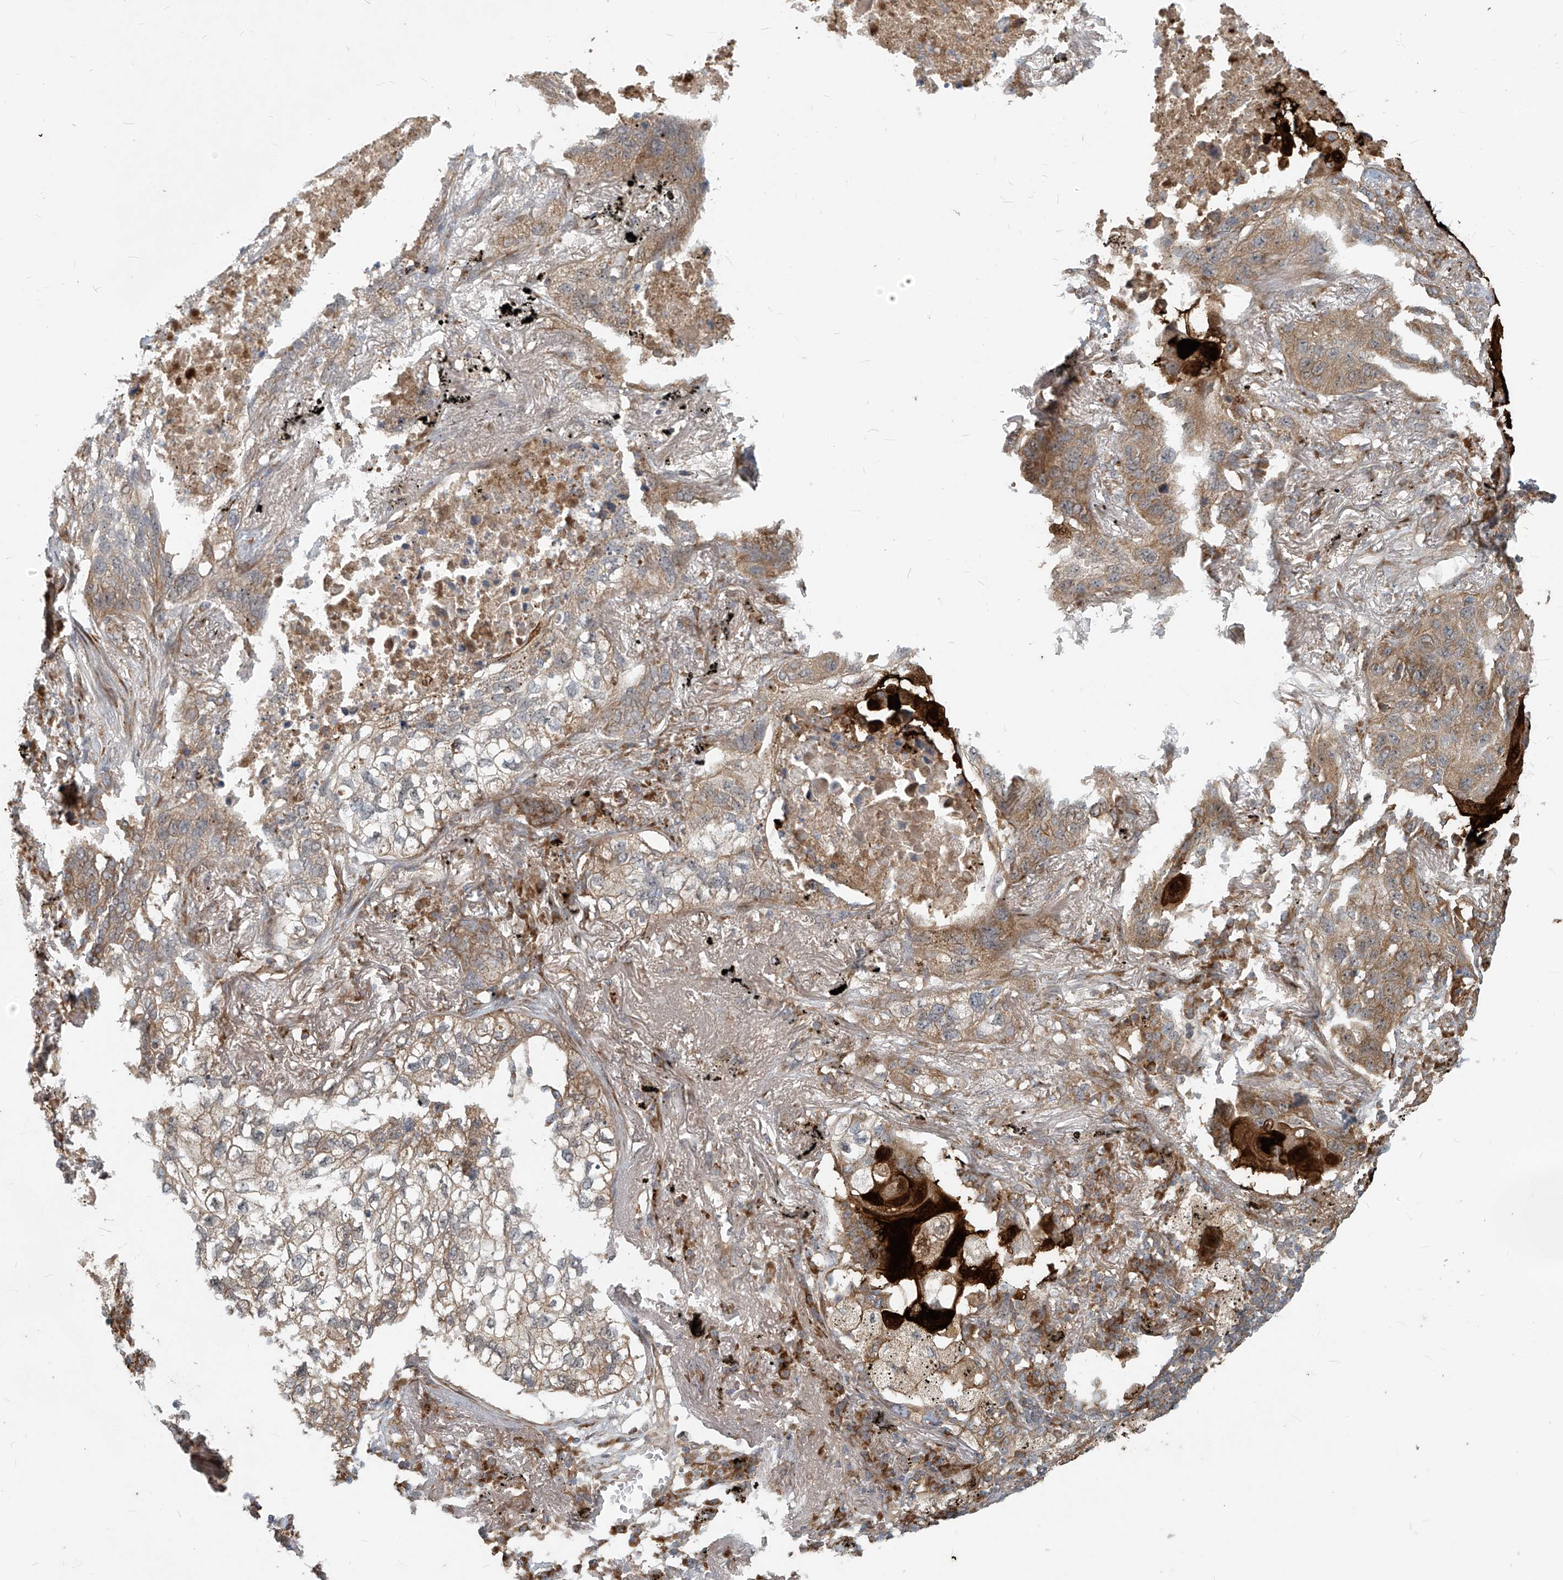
{"staining": {"intensity": "moderate", "quantity": ">75%", "location": "cytoplasmic/membranous"}, "tissue": "lung cancer", "cell_type": "Tumor cells", "image_type": "cancer", "snomed": [{"axis": "morphology", "description": "Squamous cell carcinoma, NOS"}, {"axis": "topography", "description": "Lung"}], "caption": "Squamous cell carcinoma (lung) tissue exhibits moderate cytoplasmic/membranous positivity in about >75% of tumor cells", "gene": "KATNIP", "patient": {"sex": "female", "age": 63}}